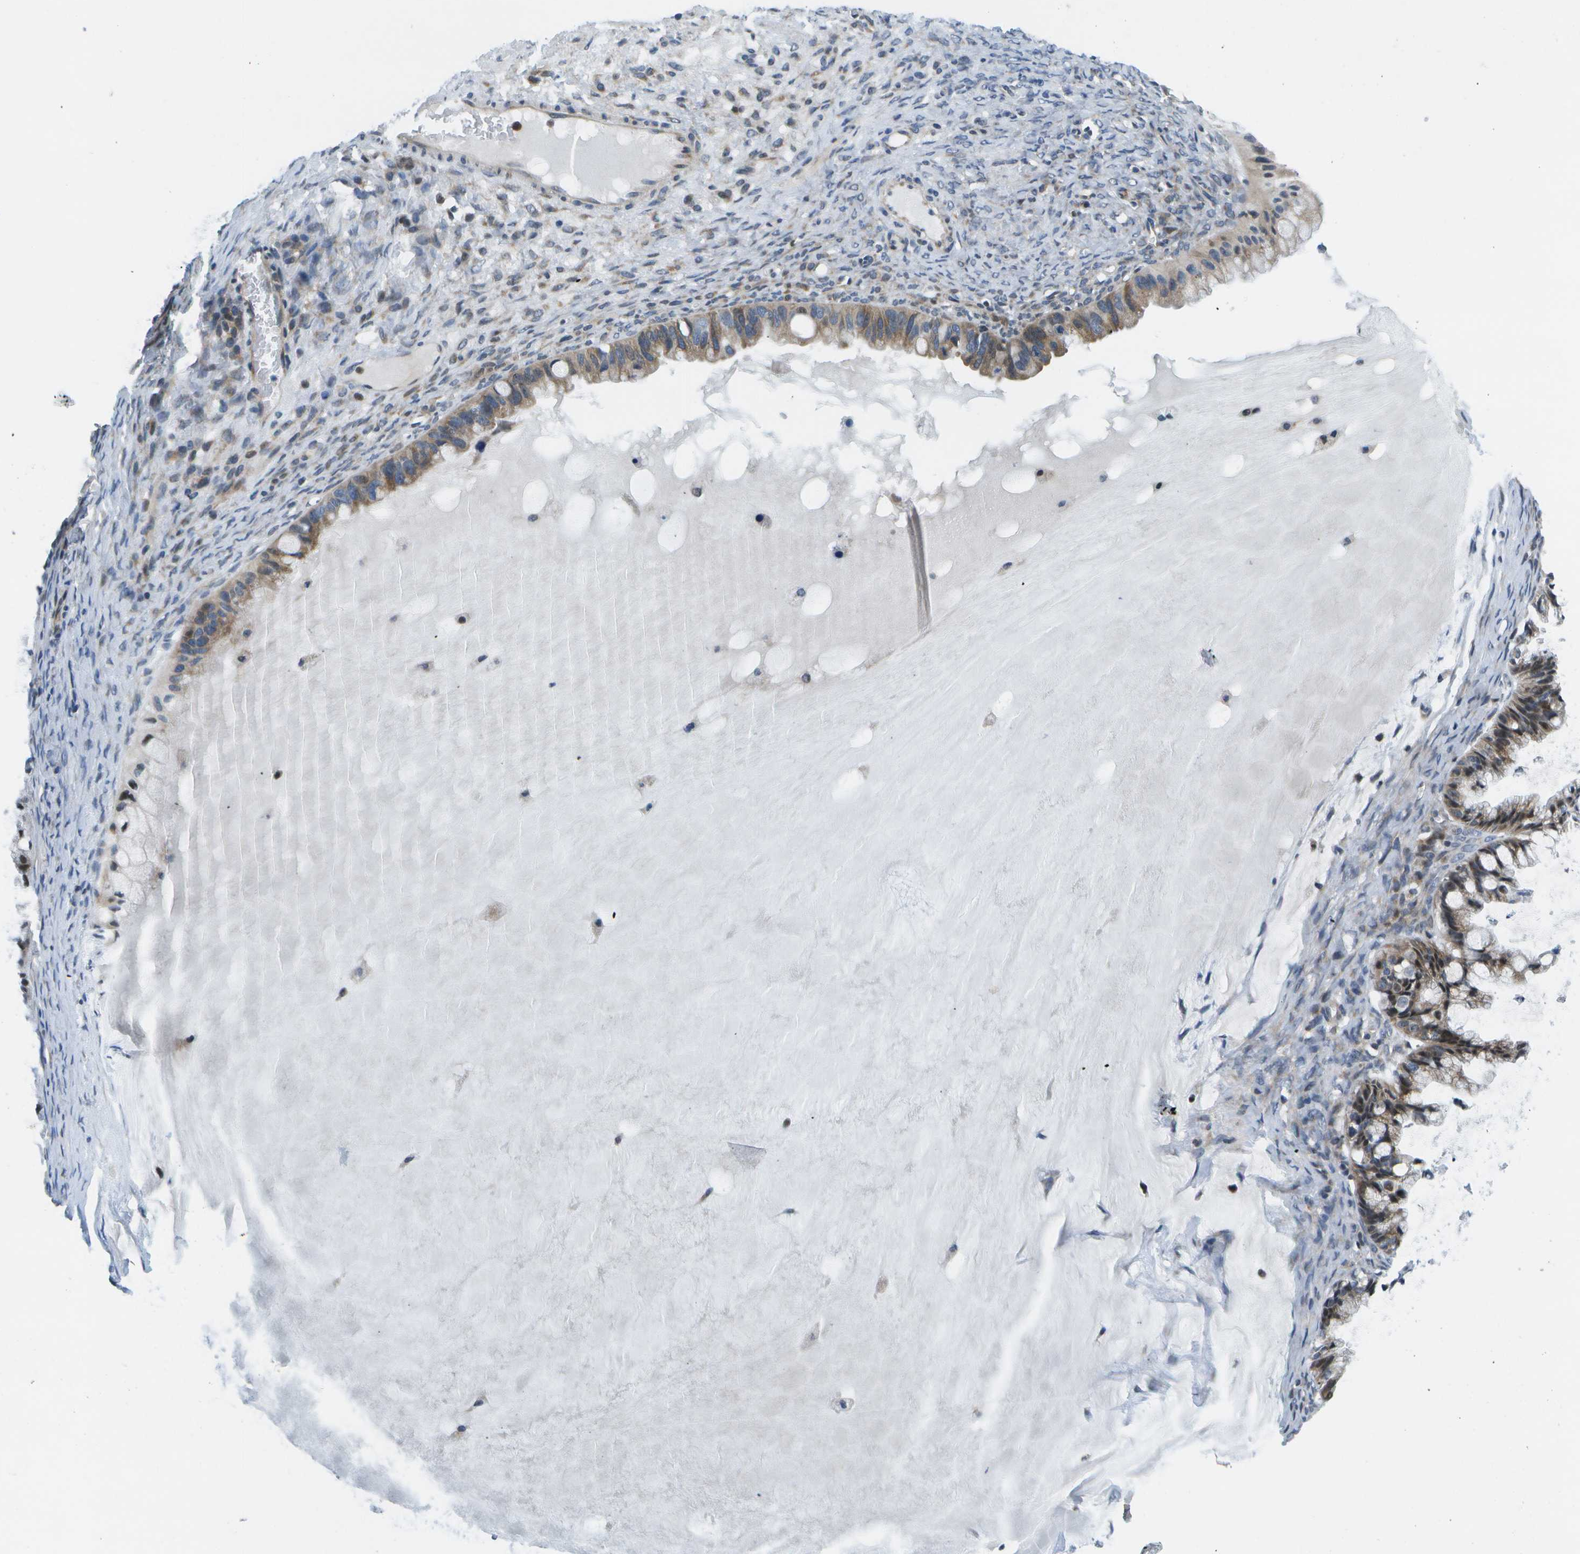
{"staining": {"intensity": "moderate", "quantity": ">75%", "location": "cytoplasmic/membranous"}, "tissue": "ovarian cancer", "cell_type": "Tumor cells", "image_type": "cancer", "snomed": [{"axis": "morphology", "description": "Cystadenocarcinoma, mucinous, NOS"}, {"axis": "topography", "description": "Ovary"}], "caption": "High-power microscopy captured an immunohistochemistry (IHC) micrograph of ovarian cancer (mucinous cystadenocarcinoma), revealing moderate cytoplasmic/membranous staining in approximately >75% of tumor cells. (DAB (3,3'-diaminobenzidine) = brown stain, brightfield microscopy at high magnification).", "gene": "GALNT15", "patient": {"sex": "female", "age": 57}}